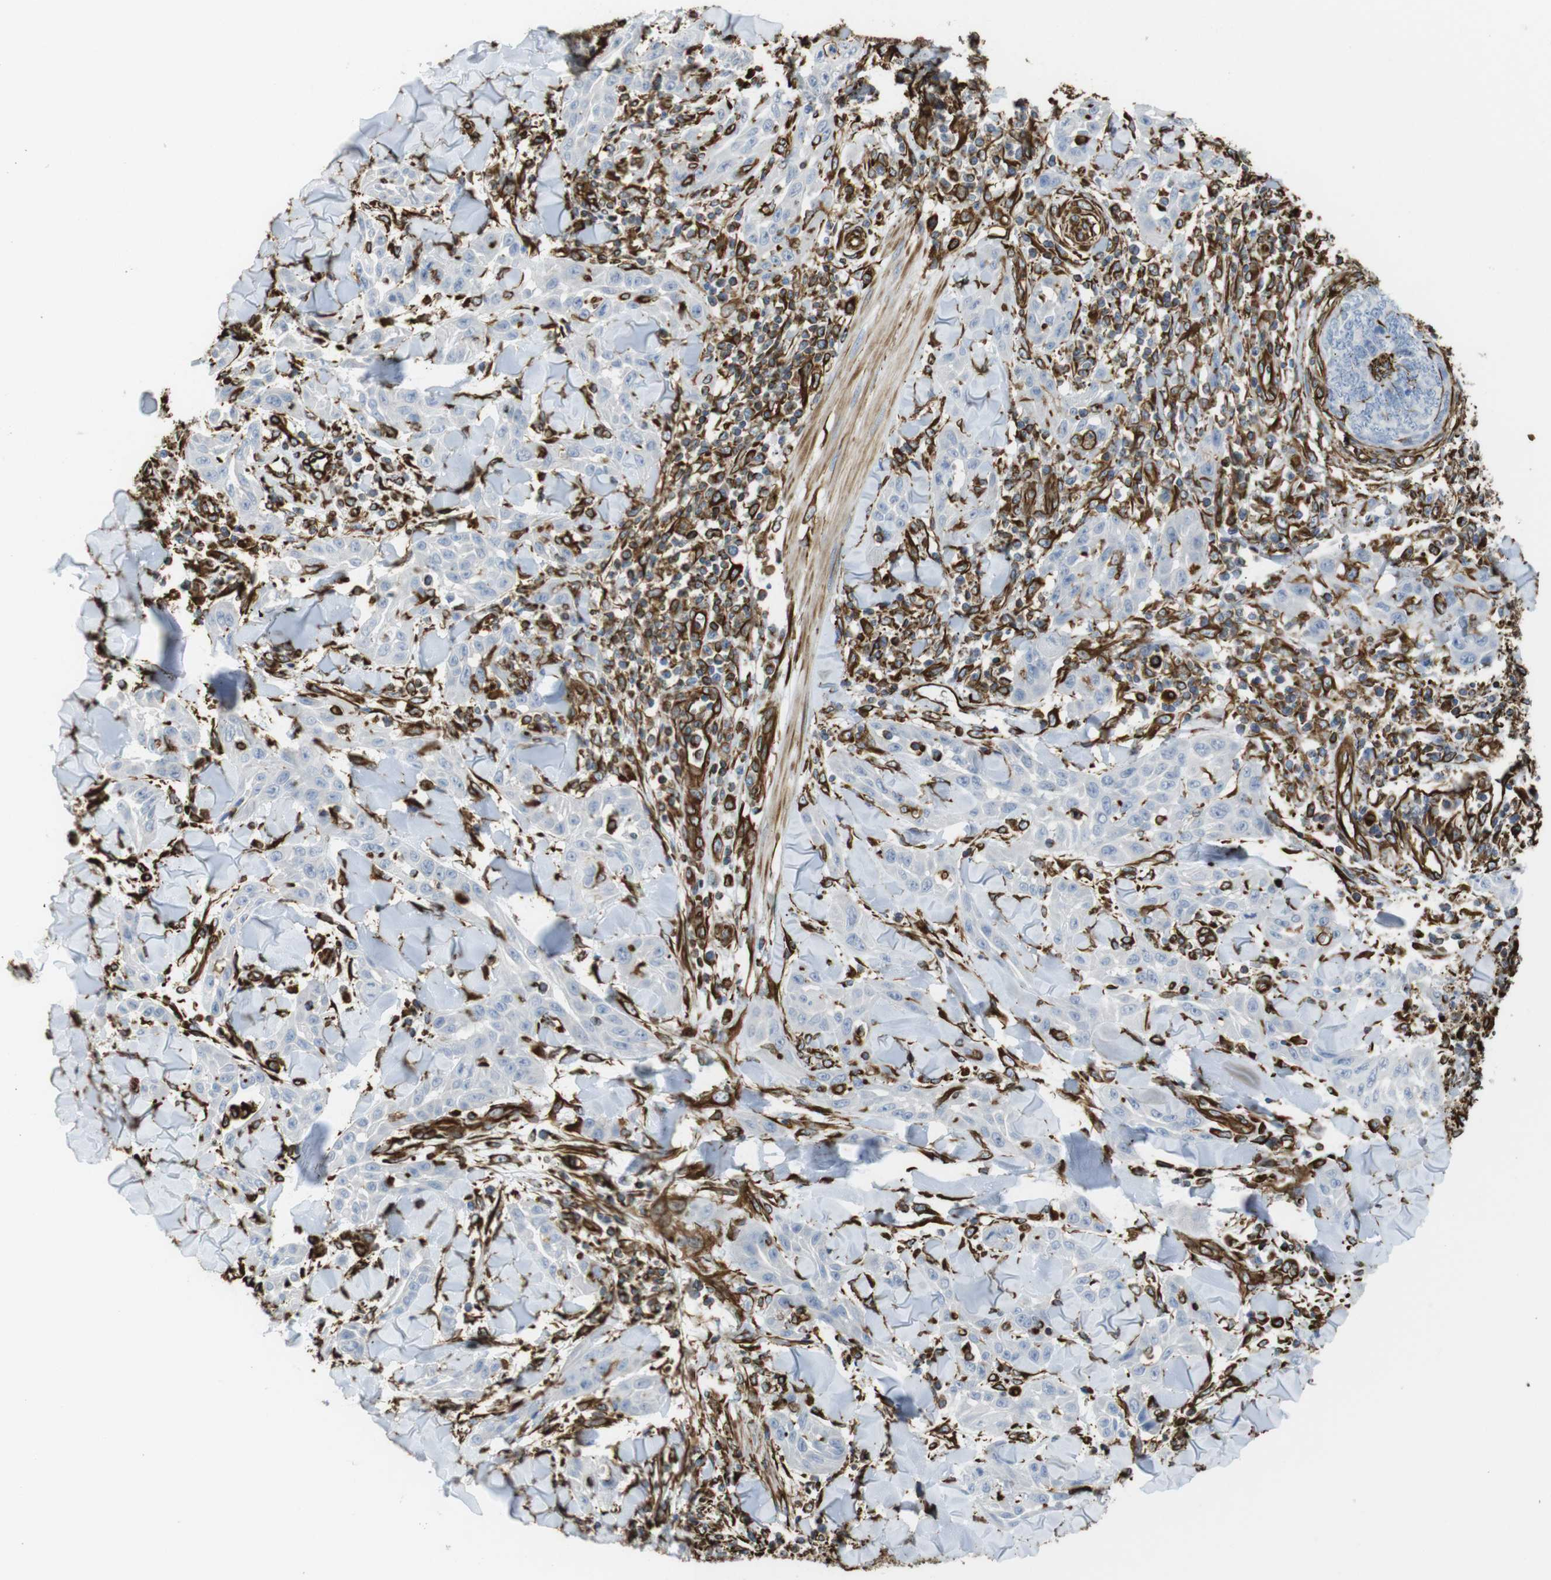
{"staining": {"intensity": "negative", "quantity": "none", "location": "none"}, "tissue": "skin cancer", "cell_type": "Tumor cells", "image_type": "cancer", "snomed": [{"axis": "morphology", "description": "Squamous cell carcinoma, NOS"}, {"axis": "topography", "description": "Skin"}], "caption": "Skin cancer stained for a protein using immunohistochemistry exhibits no positivity tumor cells.", "gene": "RALGPS1", "patient": {"sex": "male", "age": 24}}